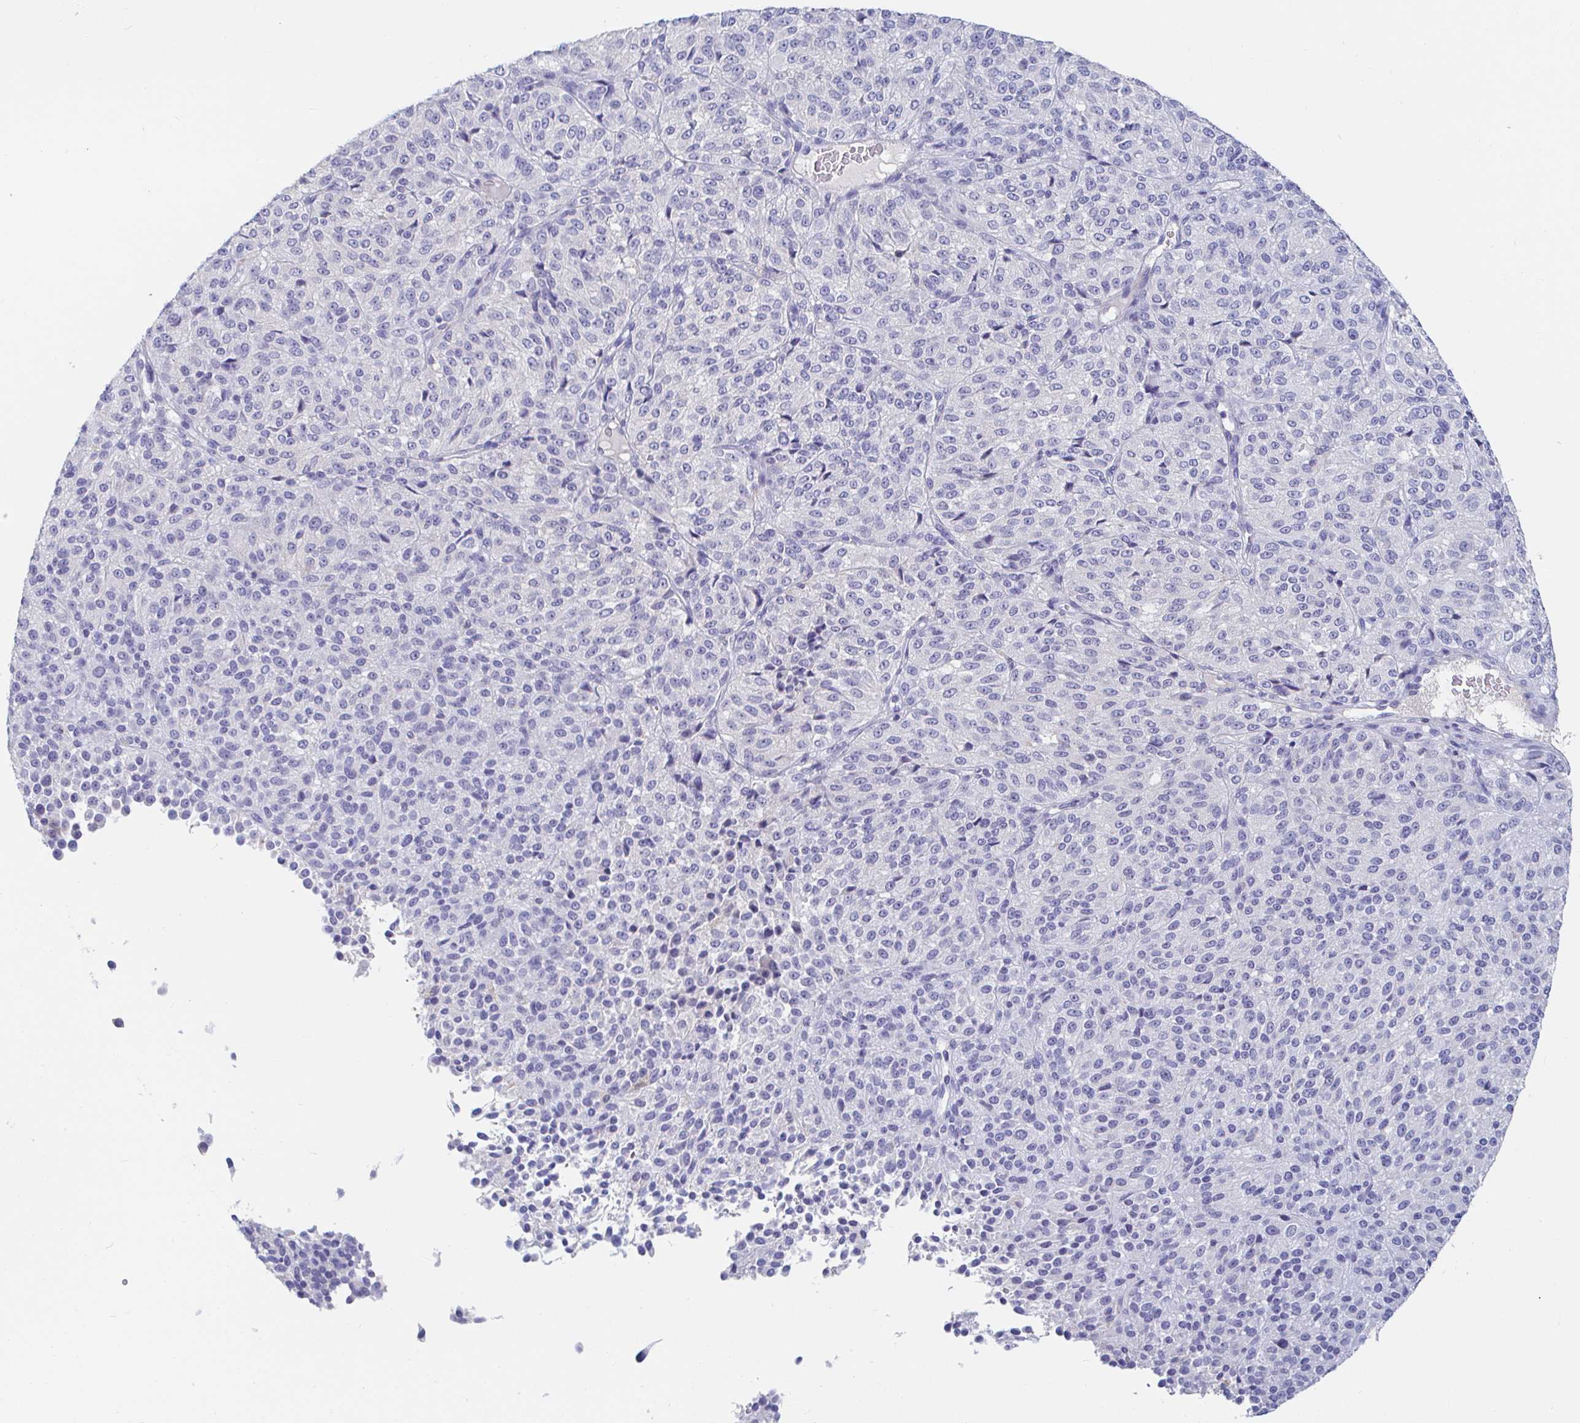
{"staining": {"intensity": "negative", "quantity": "none", "location": "none"}, "tissue": "melanoma", "cell_type": "Tumor cells", "image_type": "cancer", "snomed": [{"axis": "morphology", "description": "Malignant melanoma, Metastatic site"}, {"axis": "topography", "description": "Brain"}], "caption": "This is a micrograph of IHC staining of malignant melanoma (metastatic site), which shows no staining in tumor cells.", "gene": "PDE6B", "patient": {"sex": "female", "age": 56}}